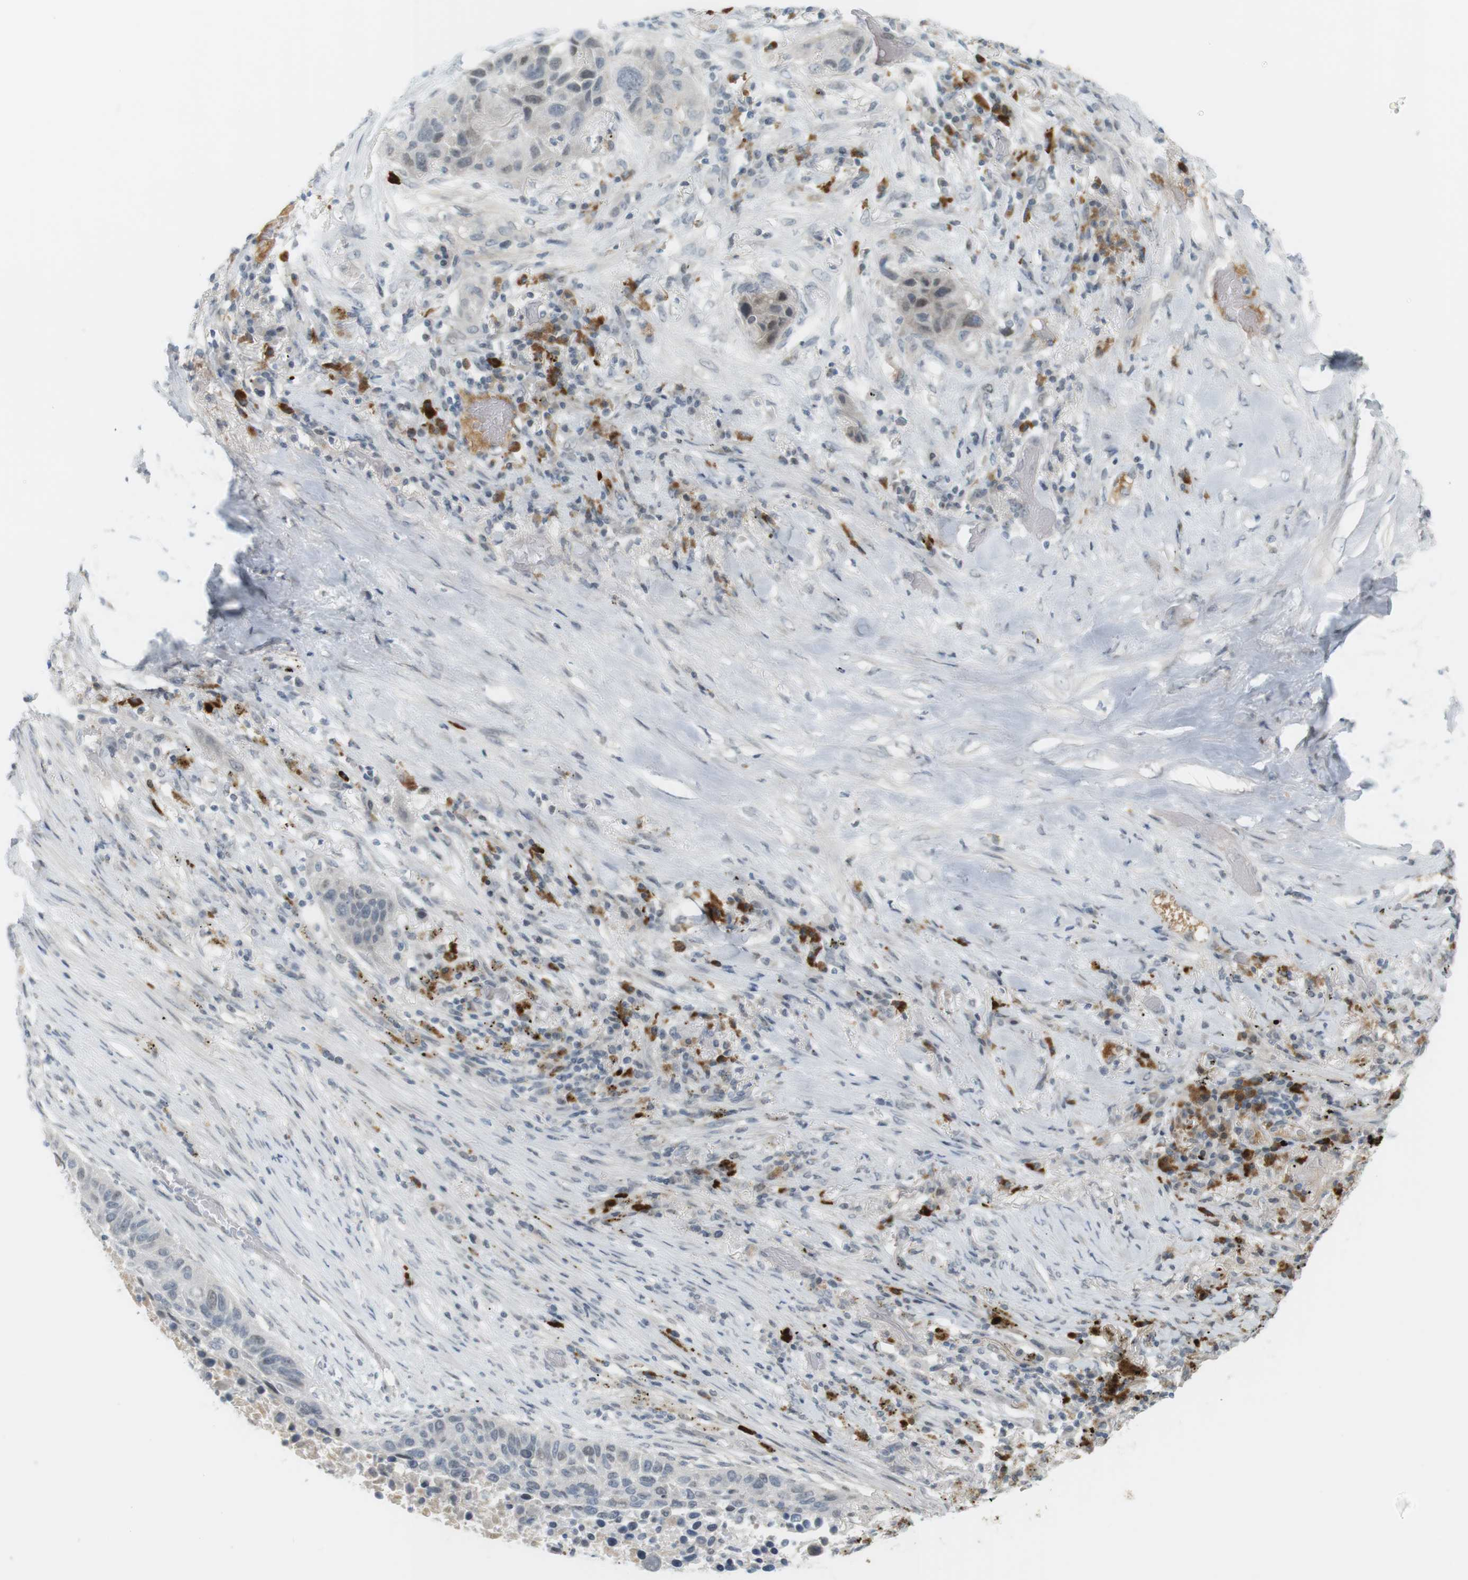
{"staining": {"intensity": "weak", "quantity": "<25%", "location": "nuclear"}, "tissue": "lung cancer", "cell_type": "Tumor cells", "image_type": "cancer", "snomed": [{"axis": "morphology", "description": "Squamous cell carcinoma, NOS"}, {"axis": "topography", "description": "Lung"}], "caption": "DAB immunohistochemical staining of lung cancer (squamous cell carcinoma) exhibits no significant positivity in tumor cells.", "gene": "DMC1", "patient": {"sex": "male", "age": 57}}